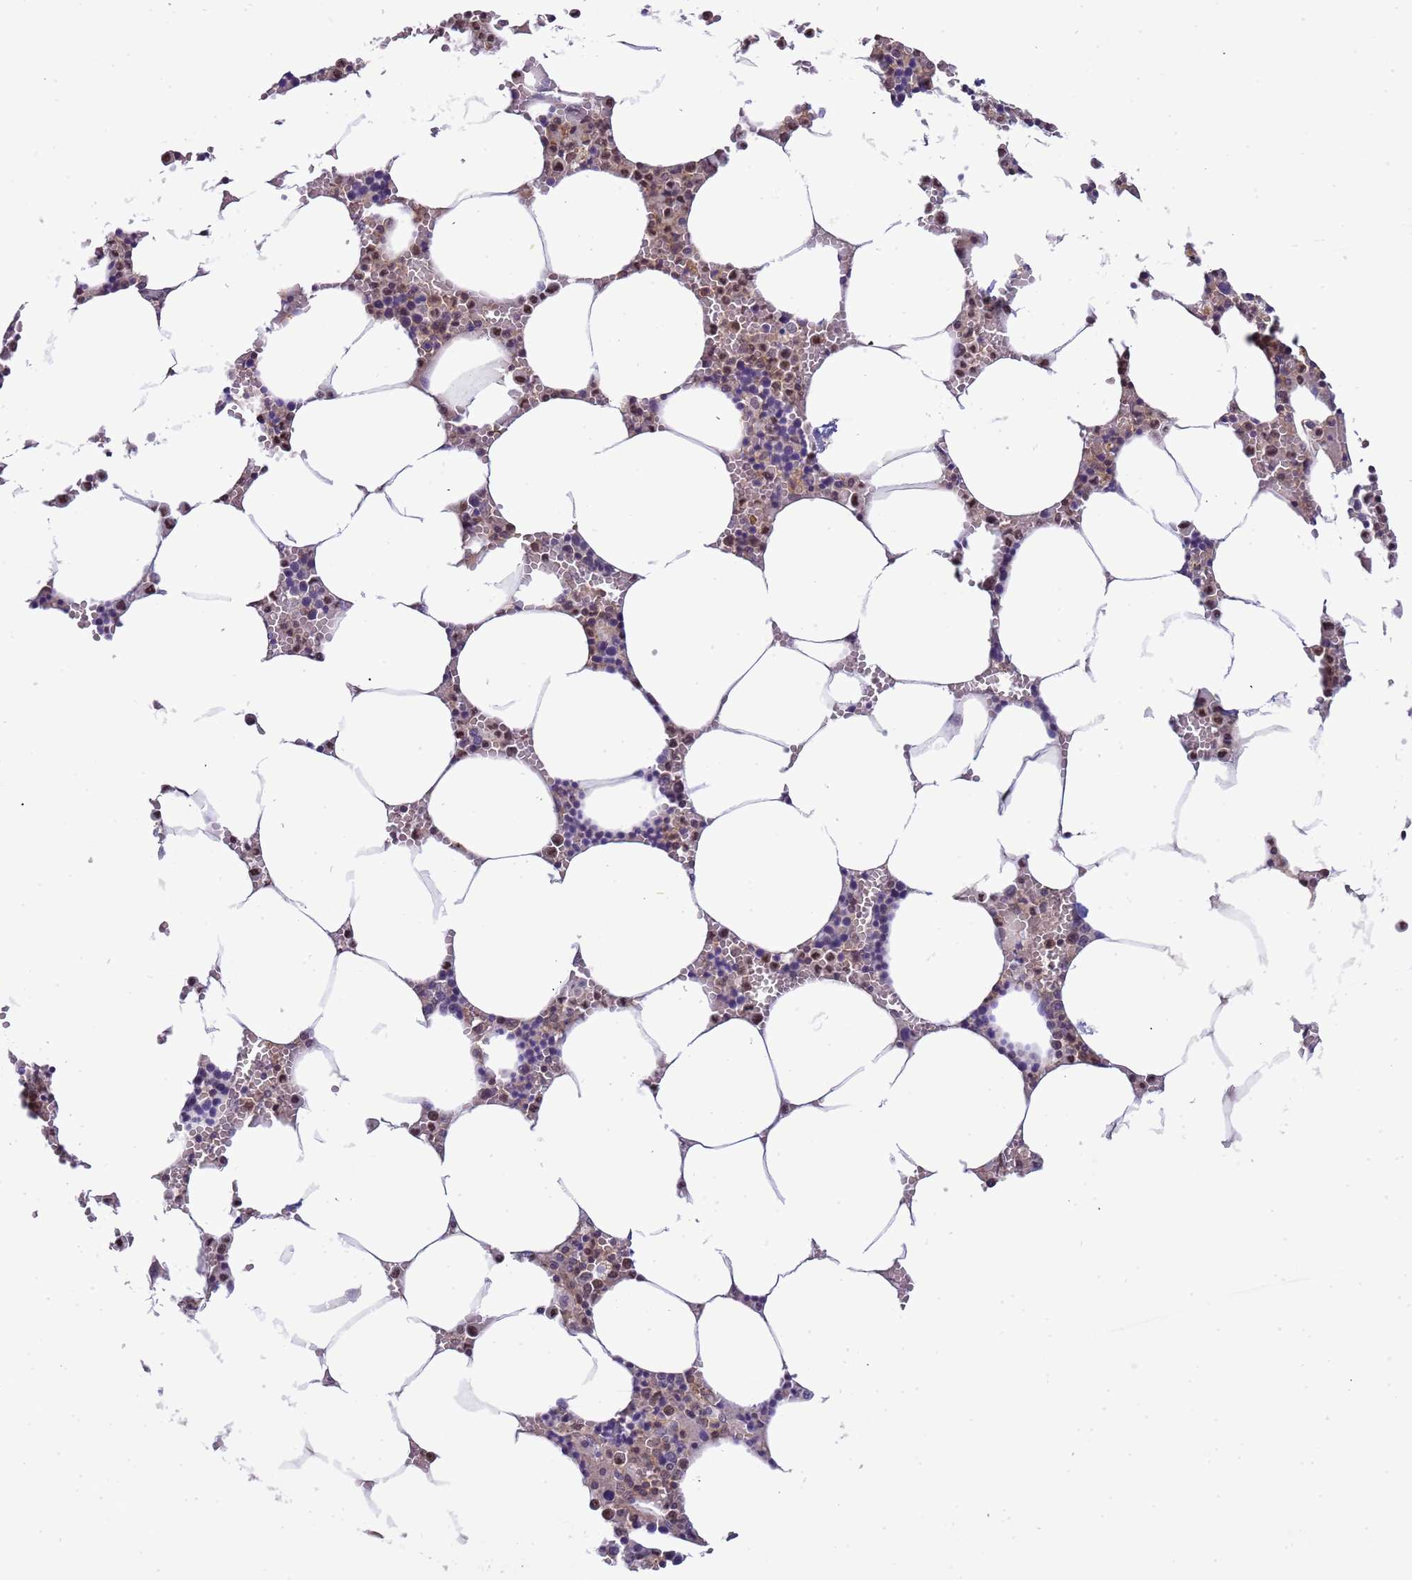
{"staining": {"intensity": "moderate", "quantity": "<25%", "location": "nuclear"}, "tissue": "bone marrow", "cell_type": "Hematopoietic cells", "image_type": "normal", "snomed": [{"axis": "morphology", "description": "Normal tissue, NOS"}, {"axis": "topography", "description": "Bone marrow"}], "caption": "Protein analysis of normal bone marrow displays moderate nuclear staining in about <25% of hematopoietic cells. The protein of interest is stained brown, and the nuclei are stained in blue (DAB (3,3'-diaminobenzidine) IHC with brightfield microscopy, high magnification).", "gene": "CD53", "patient": {"sex": "male", "age": 70}}